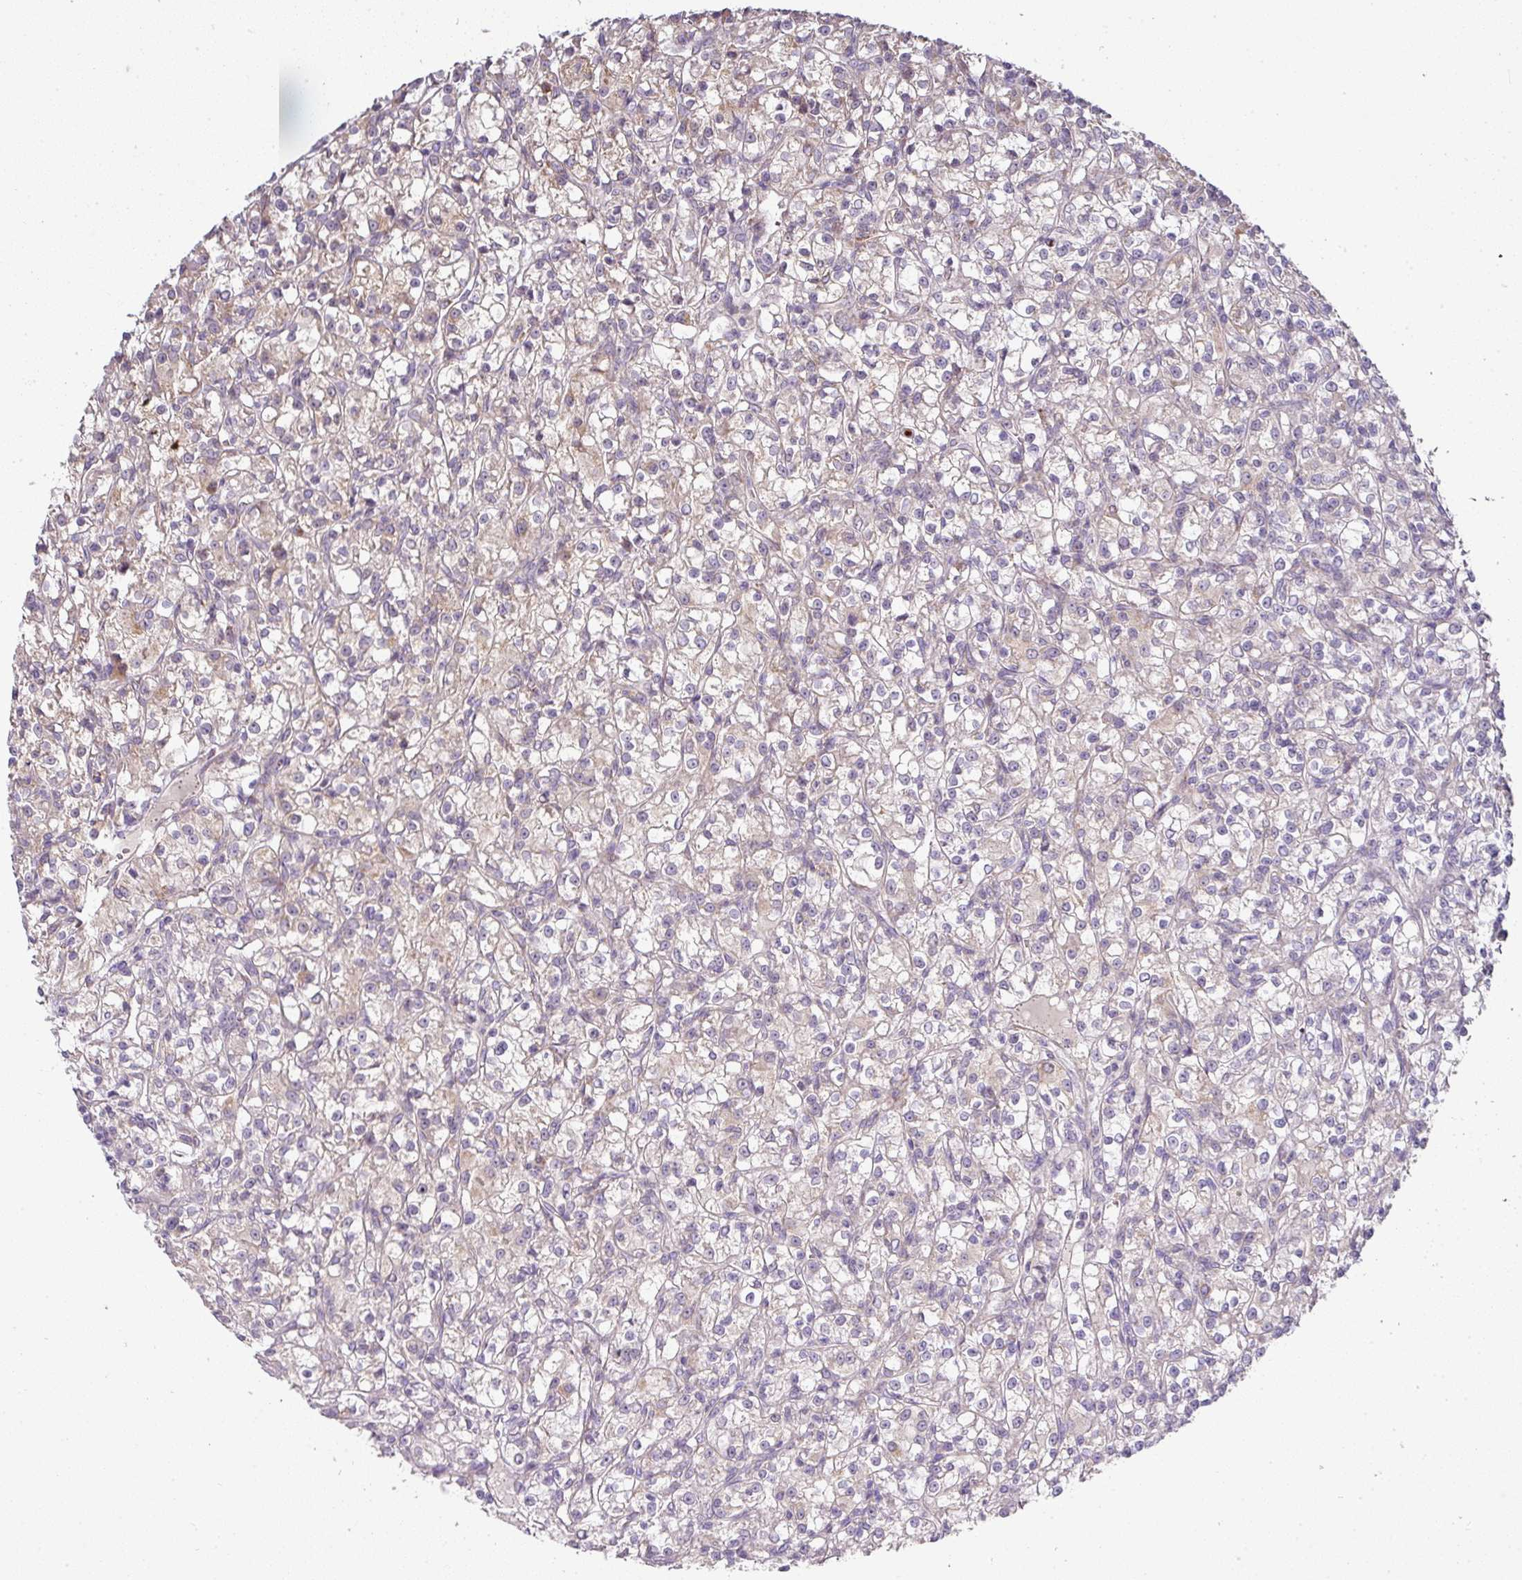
{"staining": {"intensity": "weak", "quantity": "25%-75%", "location": "cytoplasmic/membranous"}, "tissue": "renal cancer", "cell_type": "Tumor cells", "image_type": "cancer", "snomed": [{"axis": "morphology", "description": "Adenocarcinoma, NOS"}, {"axis": "topography", "description": "Kidney"}], "caption": "Immunohistochemical staining of human adenocarcinoma (renal) demonstrates low levels of weak cytoplasmic/membranous staining in about 25%-75% of tumor cells. The staining was performed using DAB (3,3'-diaminobenzidine) to visualize the protein expression in brown, while the nuclei were stained in blue with hematoxylin (Magnification: 20x).", "gene": "STK35", "patient": {"sex": "female", "age": 59}}